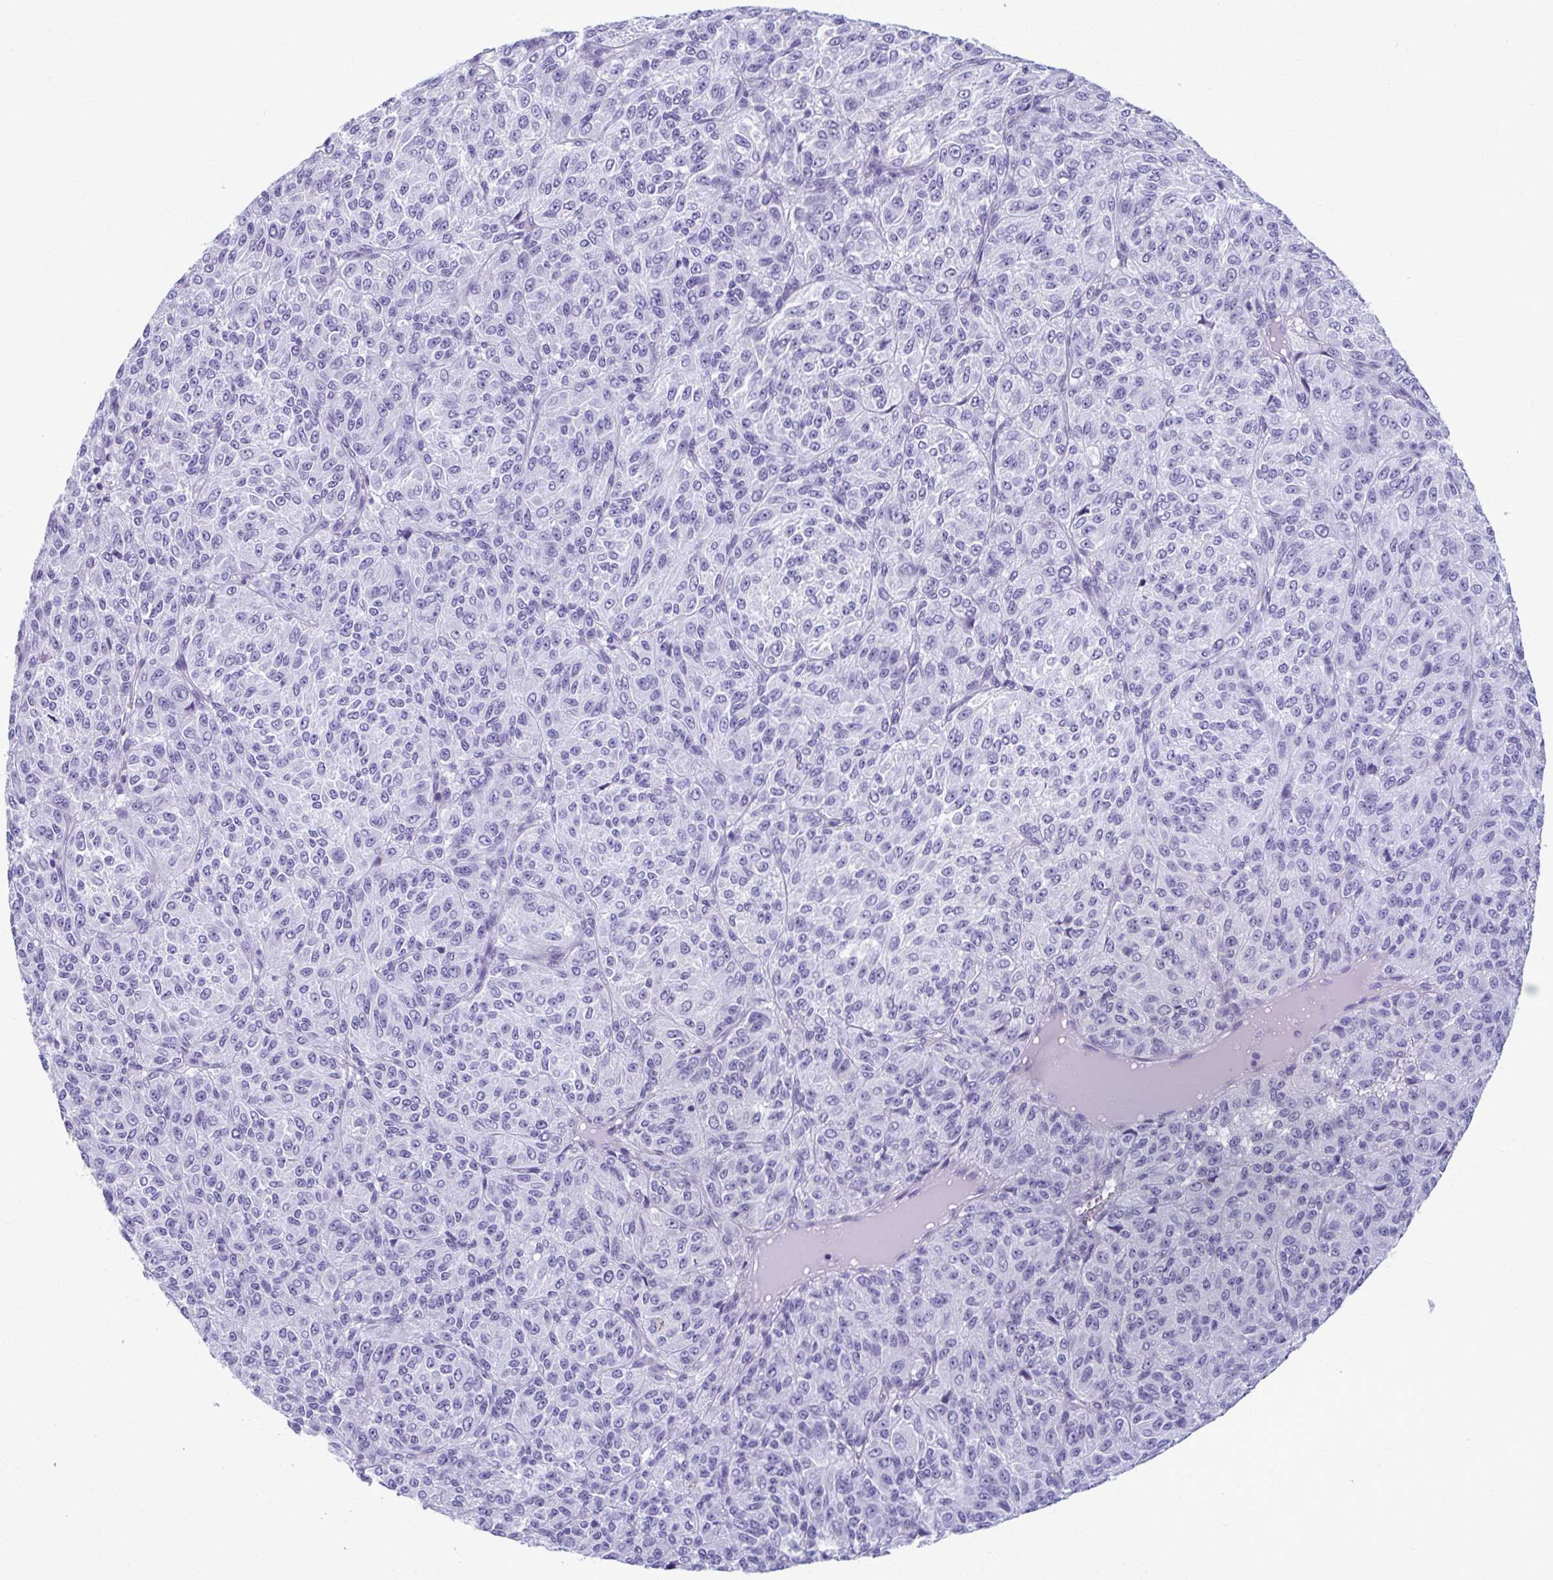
{"staining": {"intensity": "negative", "quantity": "none", "location": "none"}, "tissue": "melanoma", "cell_type": "Tumor cells", "image_type": "cancer", "snomed": [{"axis": "morphology", "description": "Malignant melanoma, Metastatic site"}, {"axis": "topography", "description": "Brain"}], "caption": "There is no significant positivity in tumor cells of malignant melanoma (metastatic site). (Brightfield microscopy of DAB immunohistochemistry (IHC) at high magnification).", "gene": "MPLKIP", "patient": {"sex": "female", "age": 56}}